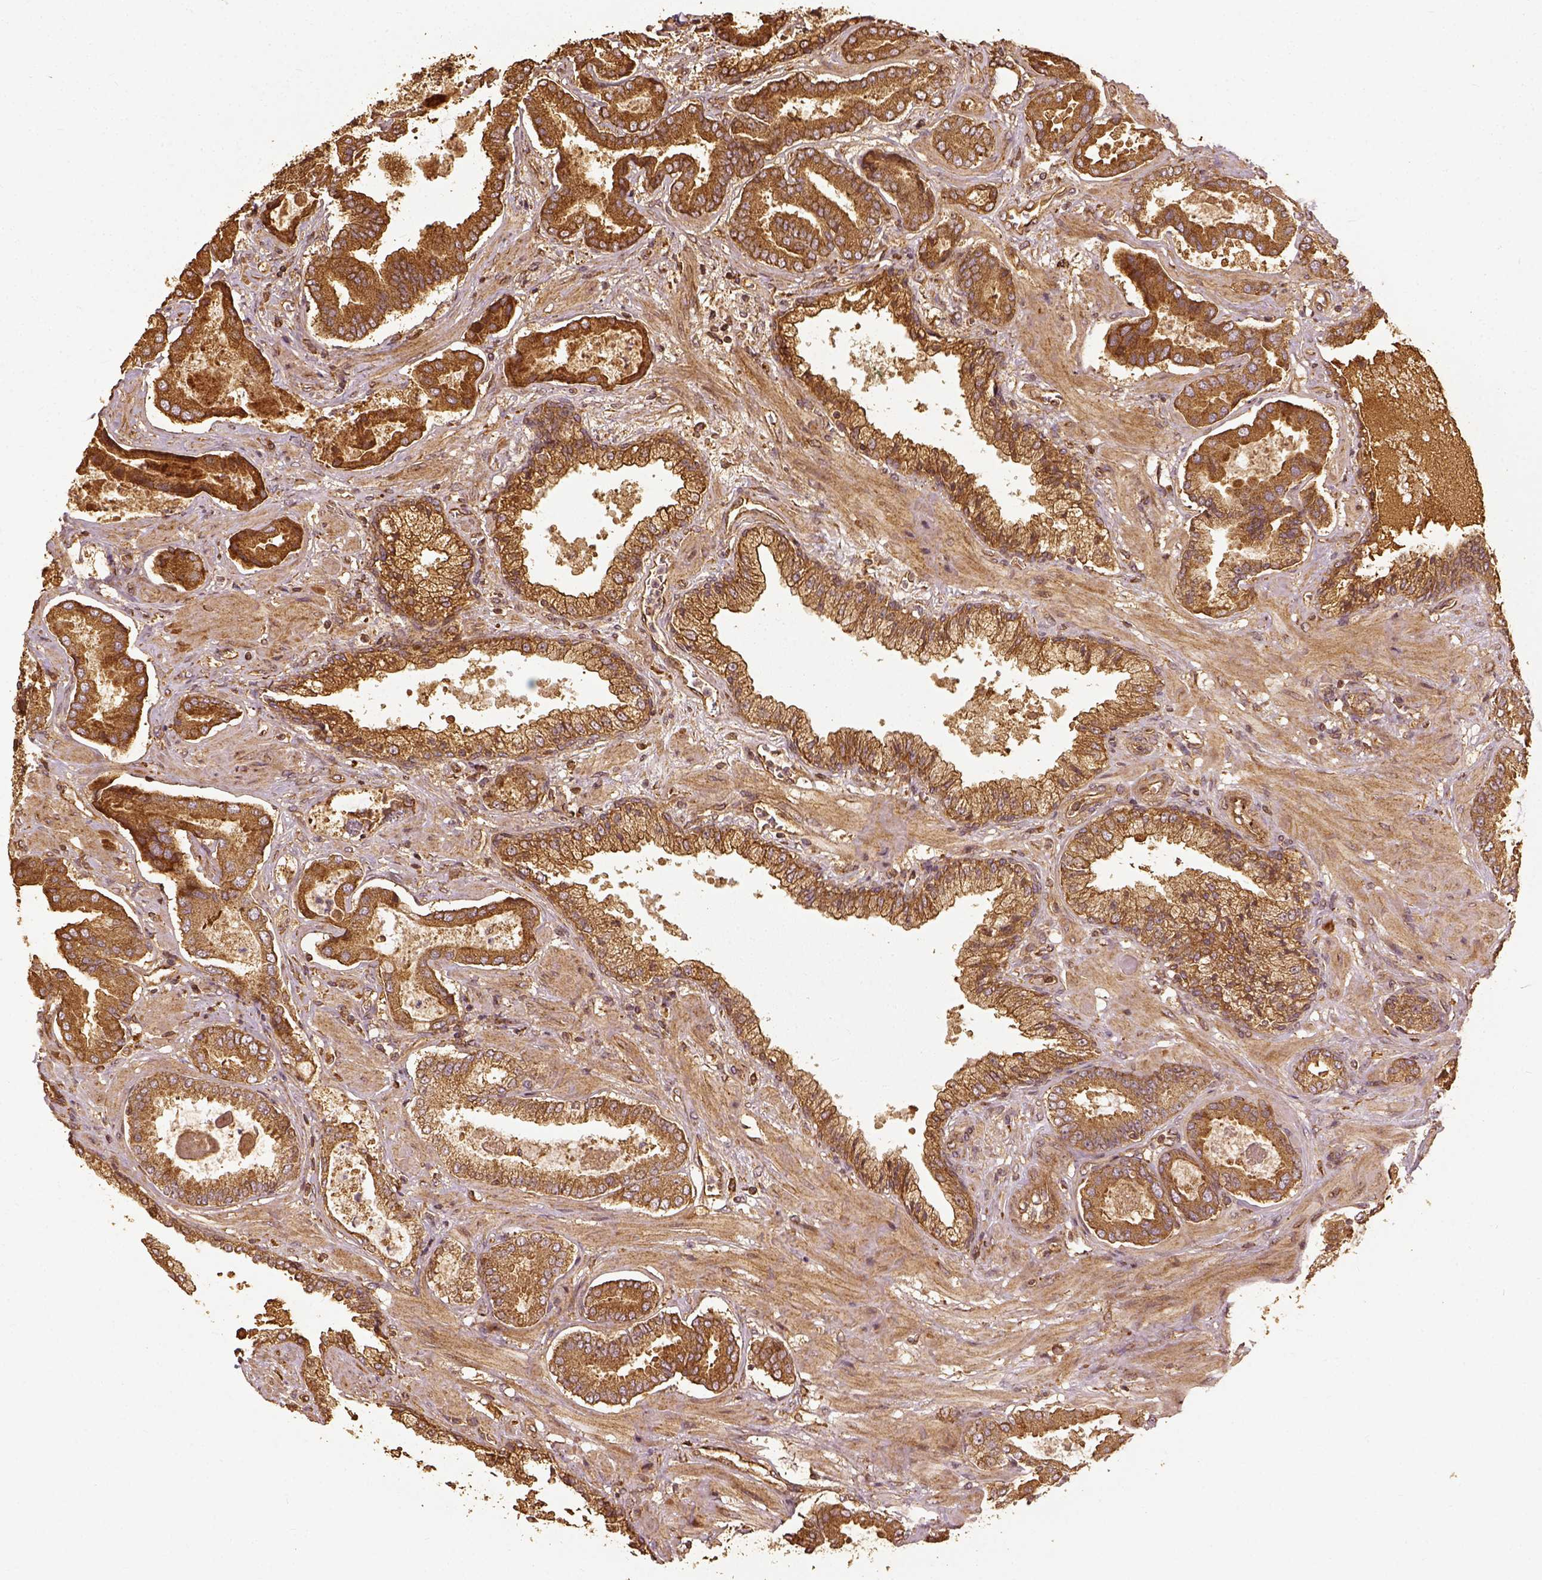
{"staining": {"intensity": "moderate", "quantity": ">75%", "location": "cytoplasmic/membranous"}, "tissue": "prostate cancer", "cell_type": "Tumor cells", "image_type": "cancer", "snomed": [{"axis": "morphology", "description": "Adenocarcinoma, NOS"}, {"axis": "topography", "description": "Prostate"}], "caption": "Human prostate cancer stained with a protein marker exhibits moderate staining in tumor cells.", "gene": "VEGFA", "patient": {"sex": "male", "age": 64}}